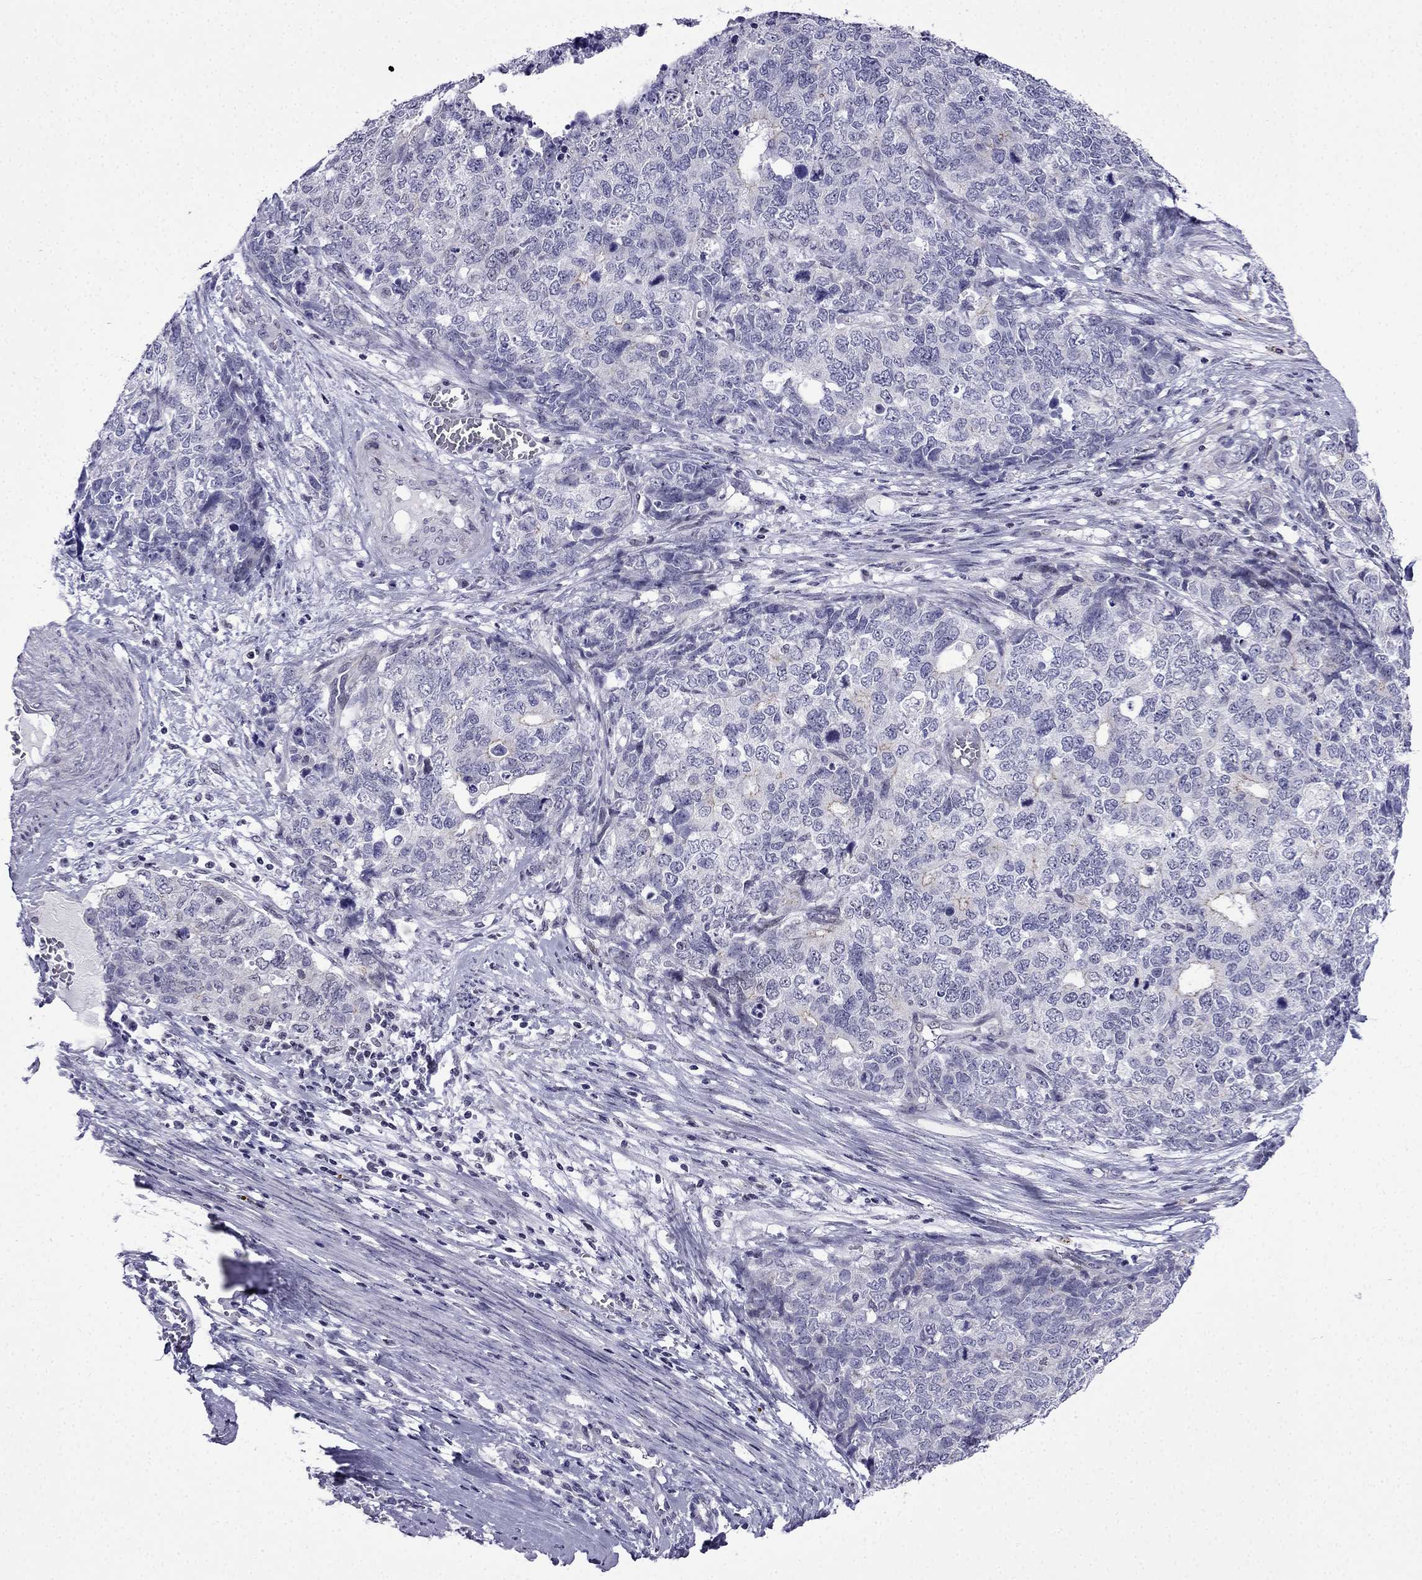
{"staining": {"intensity": "negative", "quantity": "none", "location": "none"}, "tissue": "cervical cancer", "cell_type": "Tumor cells", "image_type": "cancer", "snomed": [{"axis": "morphology", "description": "Squamous cell carcinoma, NOS"}, {"axis": "topography", "description": "Cervix"}], "caption": "Tumor cells show no significant protein expression in cervical squamous cell carcinoma.", "gene": "POM121L12", "patient": {"sex": "female", "age": 63}}